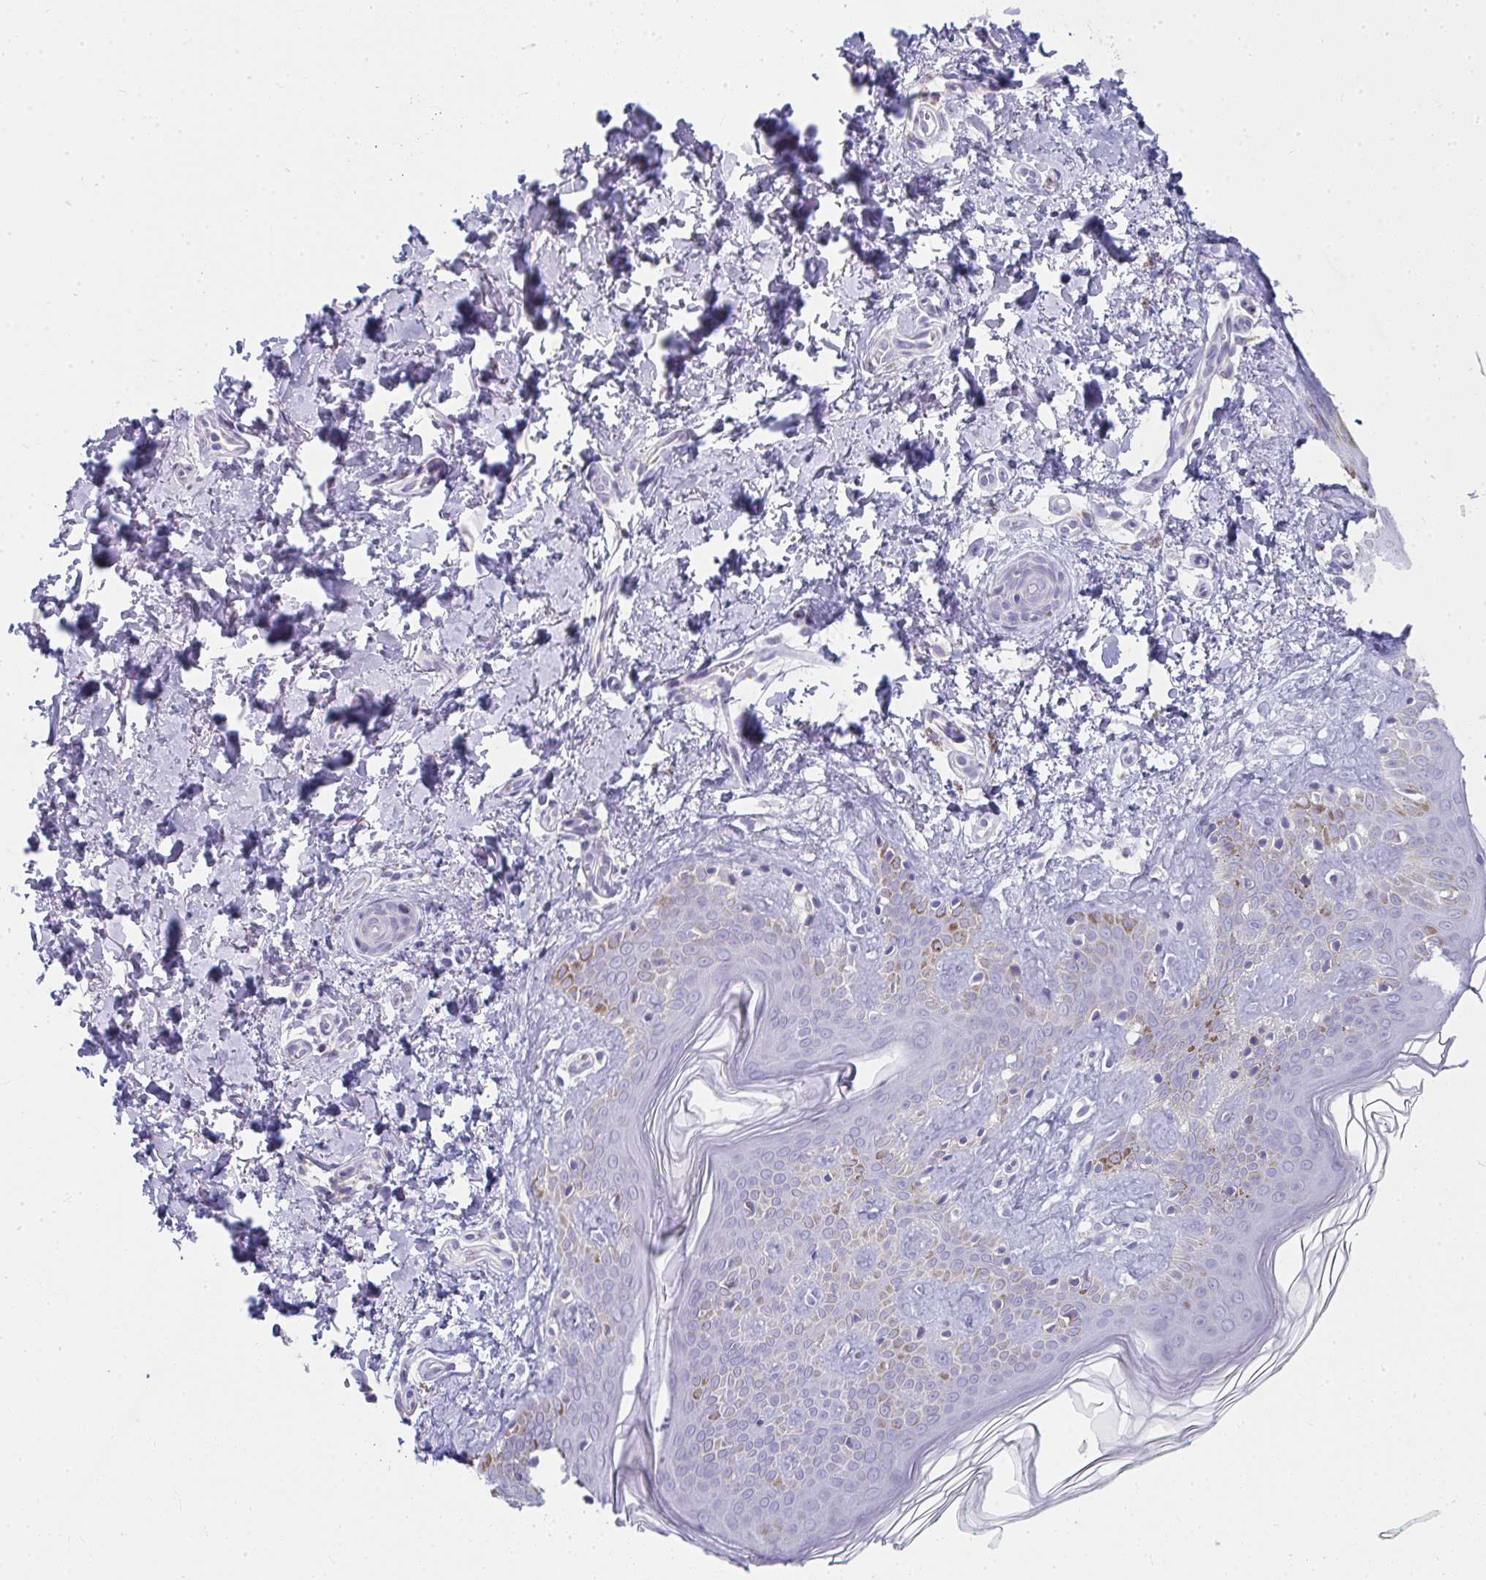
{"staining": {"intensity": "negative", "quantity": "none", "location": "none"}, "tissue": "skin", "cell_type": "Fibroblasts", "image_type": "normal", "snomed": [{"axis": "morphology", "description": "Normal tissue, NOS"}, {"axis": "topography", "description": "Skin"}, {"axis": "topography", "description": "Peripheral nerve tissue"}], "caption": "Micrograph shows no significant protein staining in fibroblasts of unremarkable skin. Nuclei are stained in blue.", "gene": "SLC6A1", "patient": {"sex": "female", "age": 45}}